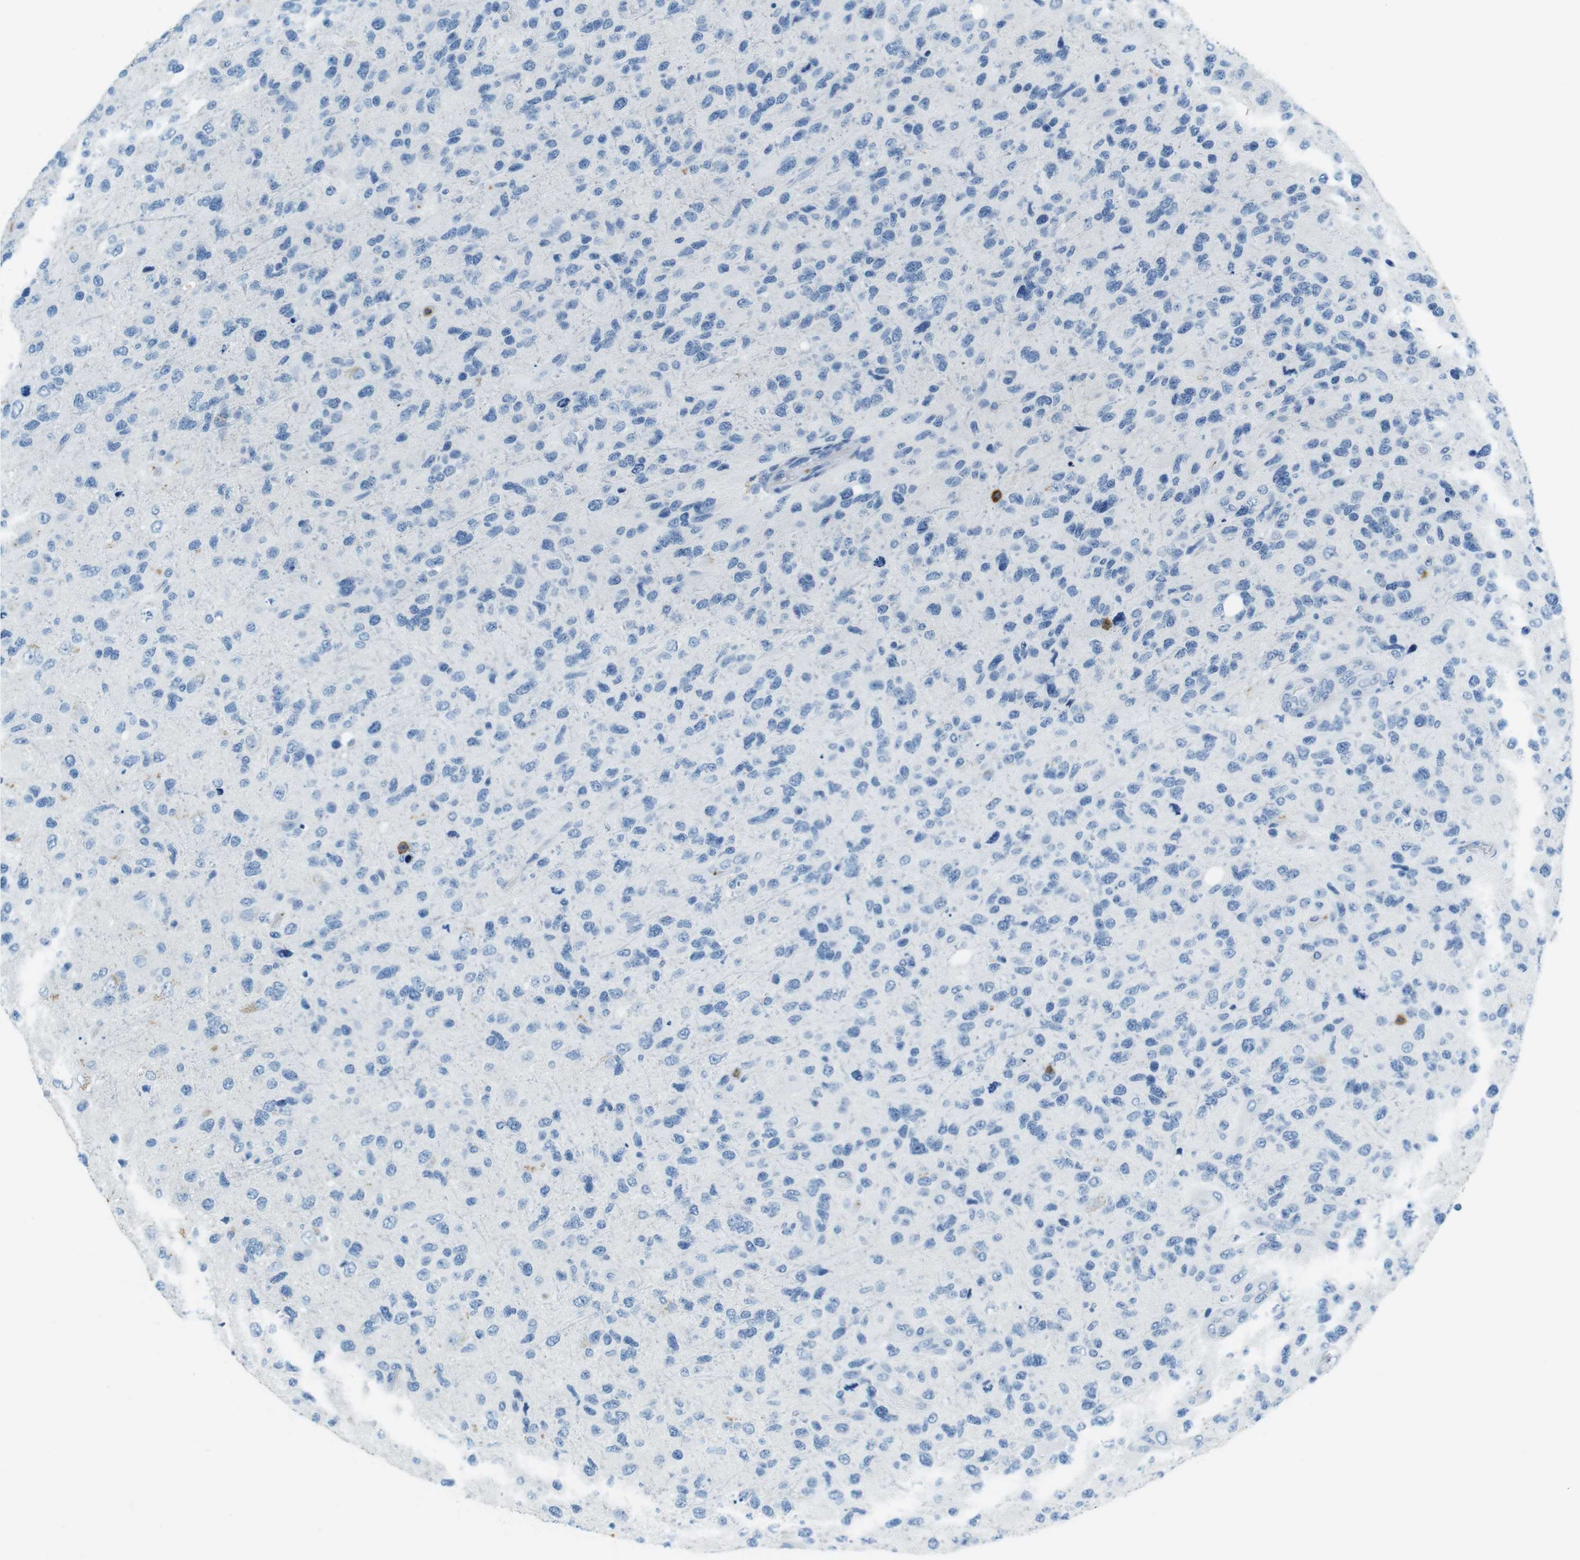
{"staining": {"intensity": "negative", "quantity": "none", "location": "none"}, "tissue": "glioma", "cell_type": "Tumor cells", "image_type": "cancer", "snomed": [{"axis": "morphology", "description": "Glioma, malignant, High grade"}, {"axis": "topography", "description": "Brain"}], "caption": "This is an IHC histopathology image of malignant high-grade glioma. There is no positivity in tumor cells.", "gene": "LAT", "patient": {"sex": "female", "age": 58}}